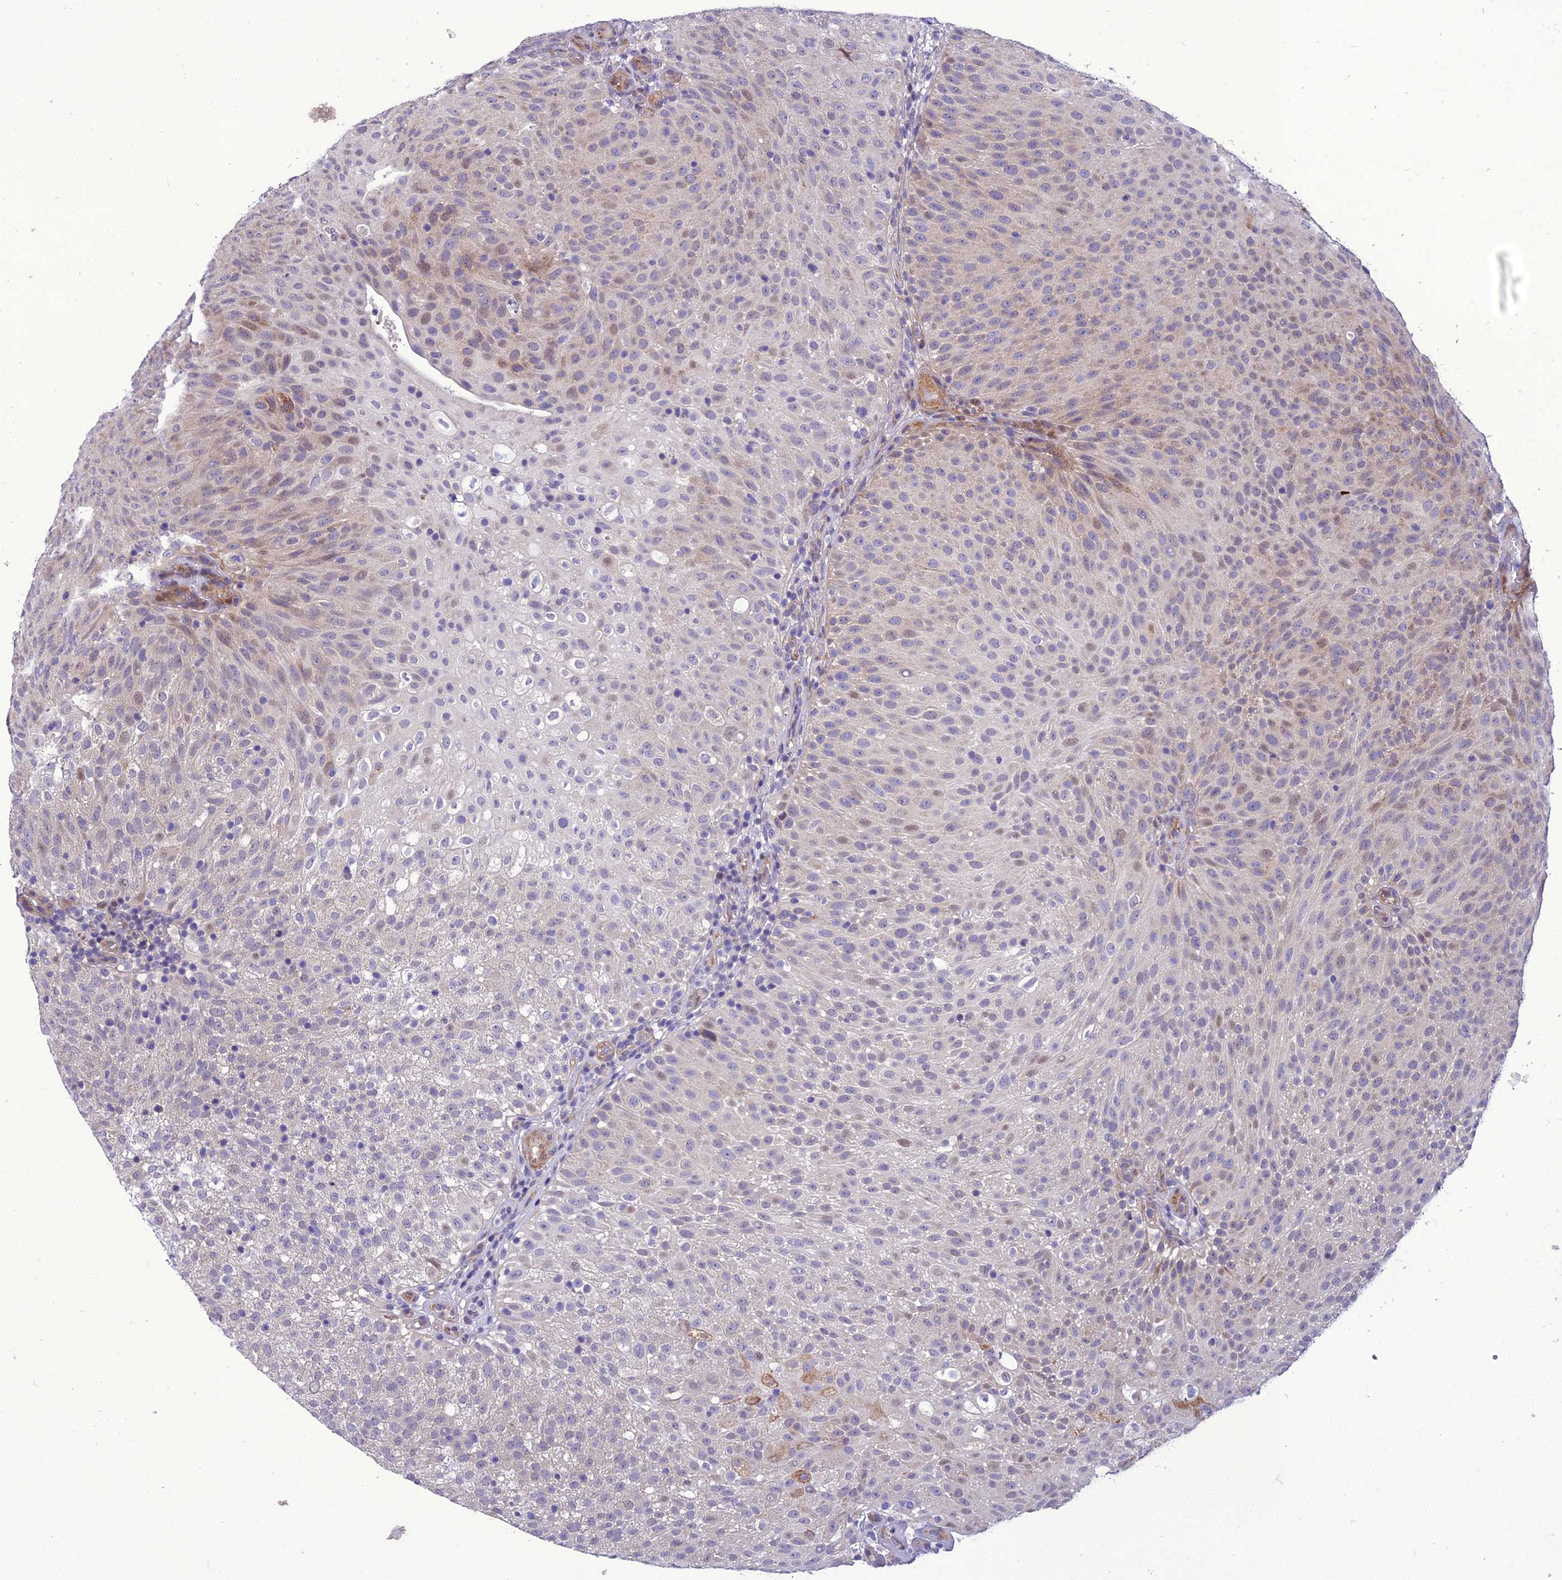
{"staining": {"intensity": "weak", "quantity": "<25%", "location": "cytoplasmic/membranous"}, "tissue": "urothelial cancer", "cell_type": "Tumor cells", "image_type": "cancer", "snomed": [{"axis": "morphology", "description": "Urothelial carcinoma, Low grade"}, {"axis": "topography", "description": "Urinary bladder"}], "caption": "Human urothelial cancer stained for a protein using immunohistochemistry shows no expression in tumor cells.", "gene": "GAB4", "patient": {"sex": "male", "age": 78}}